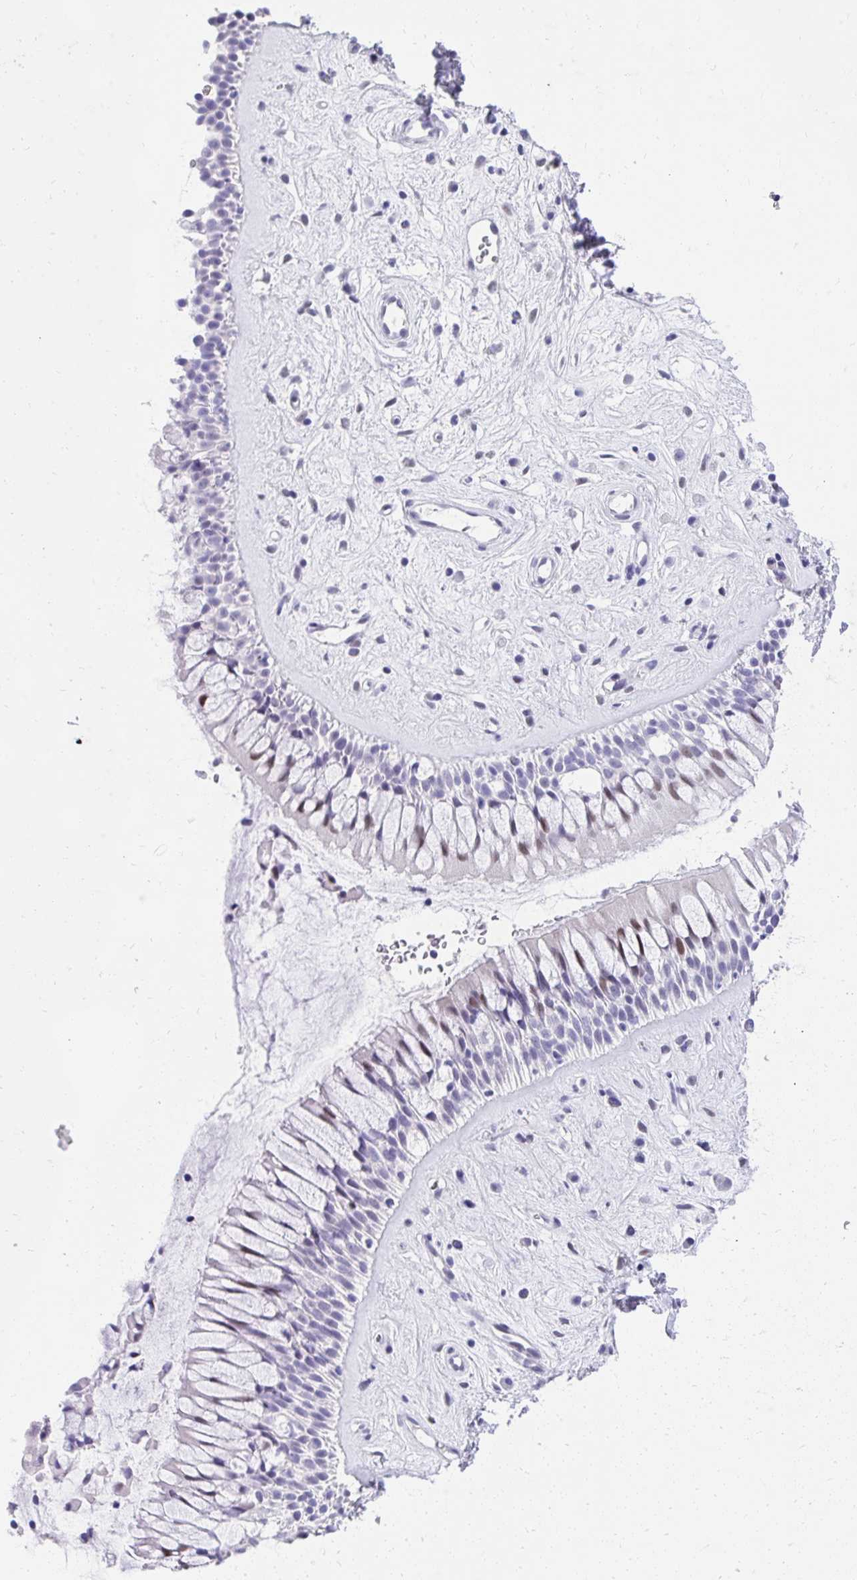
{"staining": {"intensity": "weak", "quantity": "<25%", "location": "nuclear"}, "tissue": "nasopharynx", "cell_type": "Respiratory epithelial cells", "image_type": "normal", "snomed": [{"axis": "morphology", "description": "Normal tissue, NOS"}, {"axis": "topography", "description": "Nasopharynx"}], "caption": "Protein analysis of unremarkable nasopharynx exhibits no significant expression in respiratory epithelial cells.", "gene": "KLK1", "patient": {"sex": "male", "age": 32}}